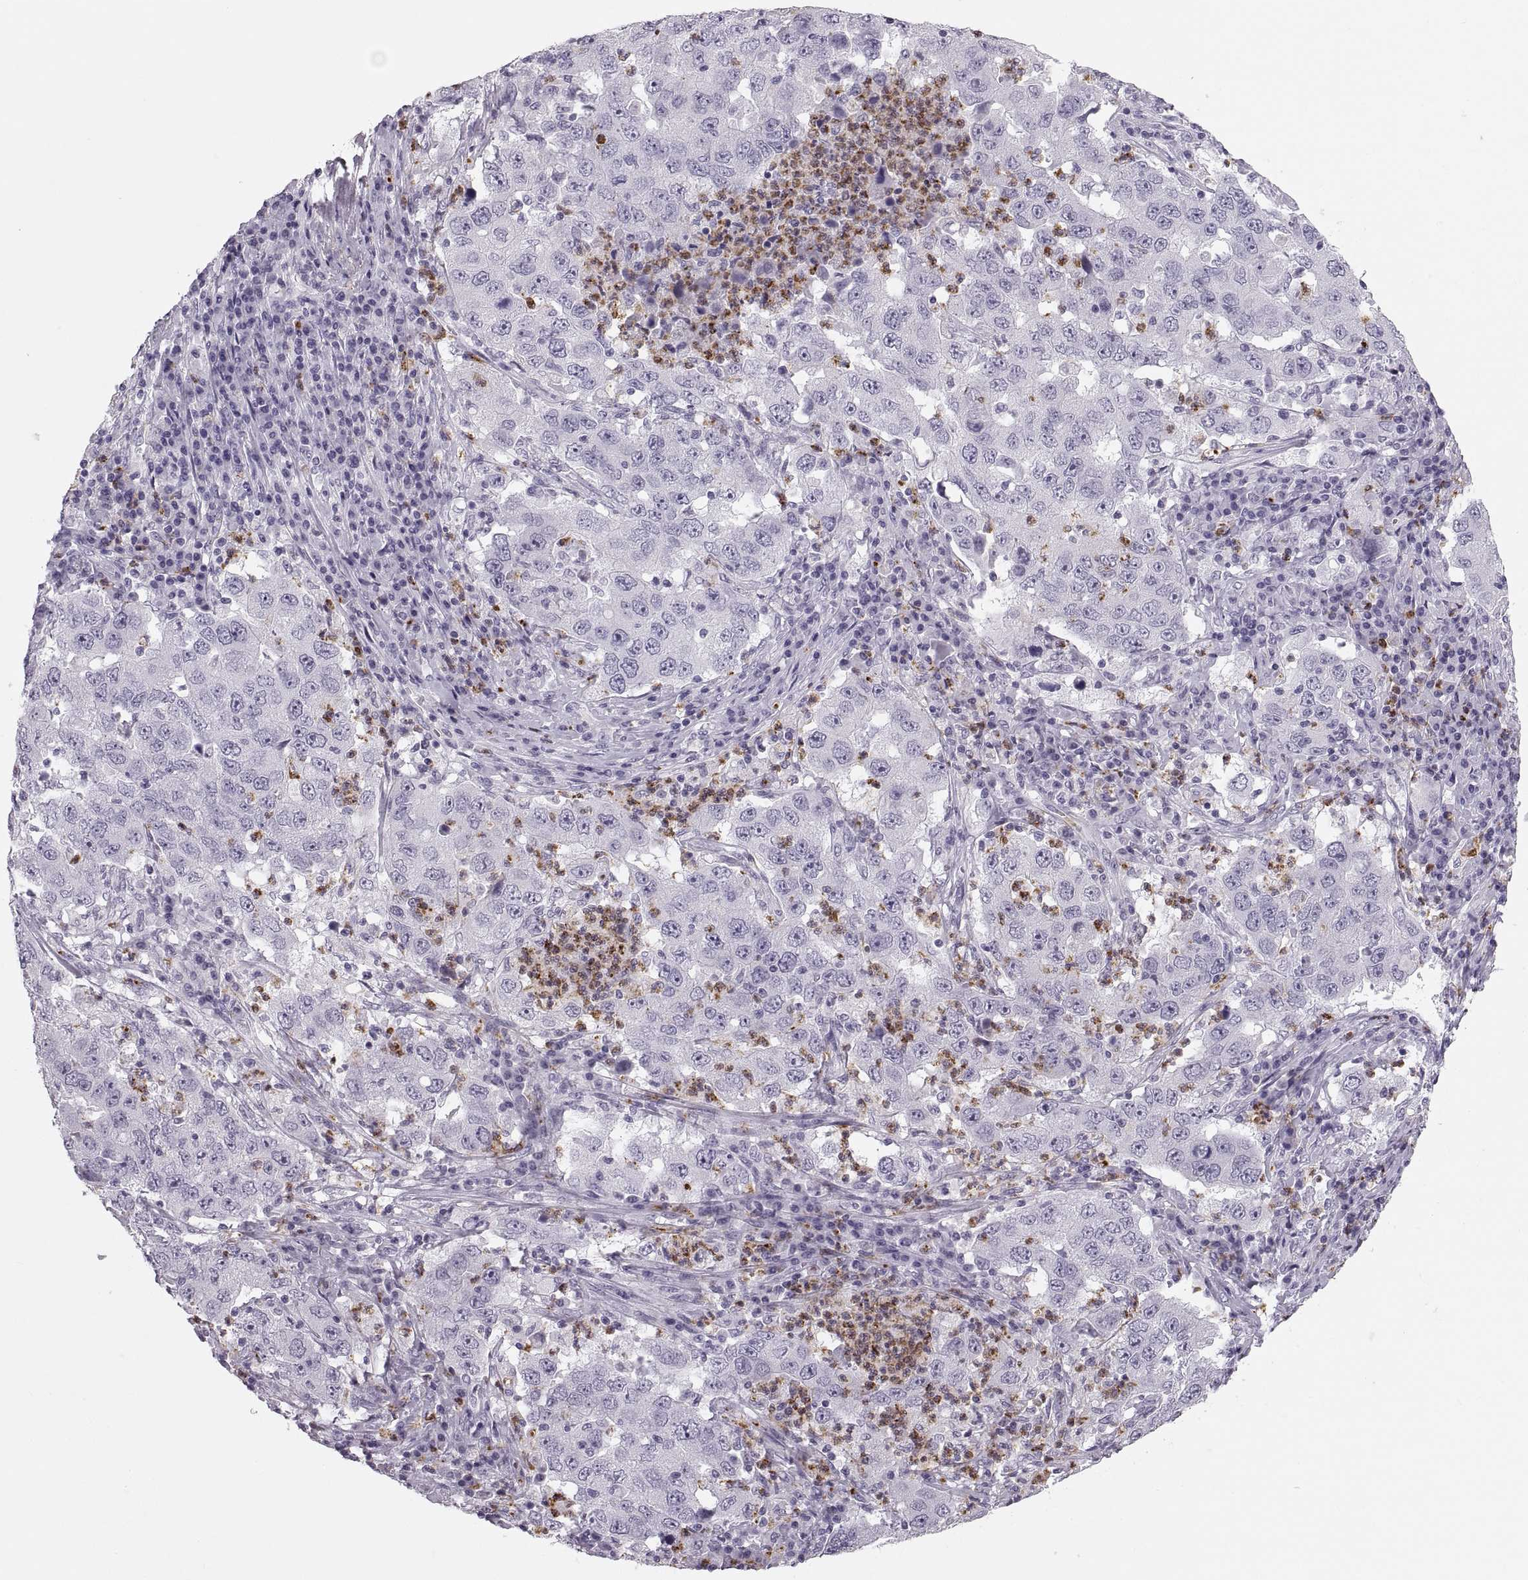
{"staining": {"intensity": "negative", "quantity": "none", "location": "none"}, "tissue": "lung cancer", "cell_type": "Tumor cells", "image_type": "cancer", "snomed": [{"axis": "morphology", "description": "Adenocarcinoma, NOS"}, {"axis": "topography", "description": "Lung"}], "caption": "This is an immunohistochemistry (IHC) photomicrograph of human lung cancer (adenocarcinoma). There is no expression in tumor cells.", "gene": "MILR1", "patient": {"sex": "male", "age": 73}}